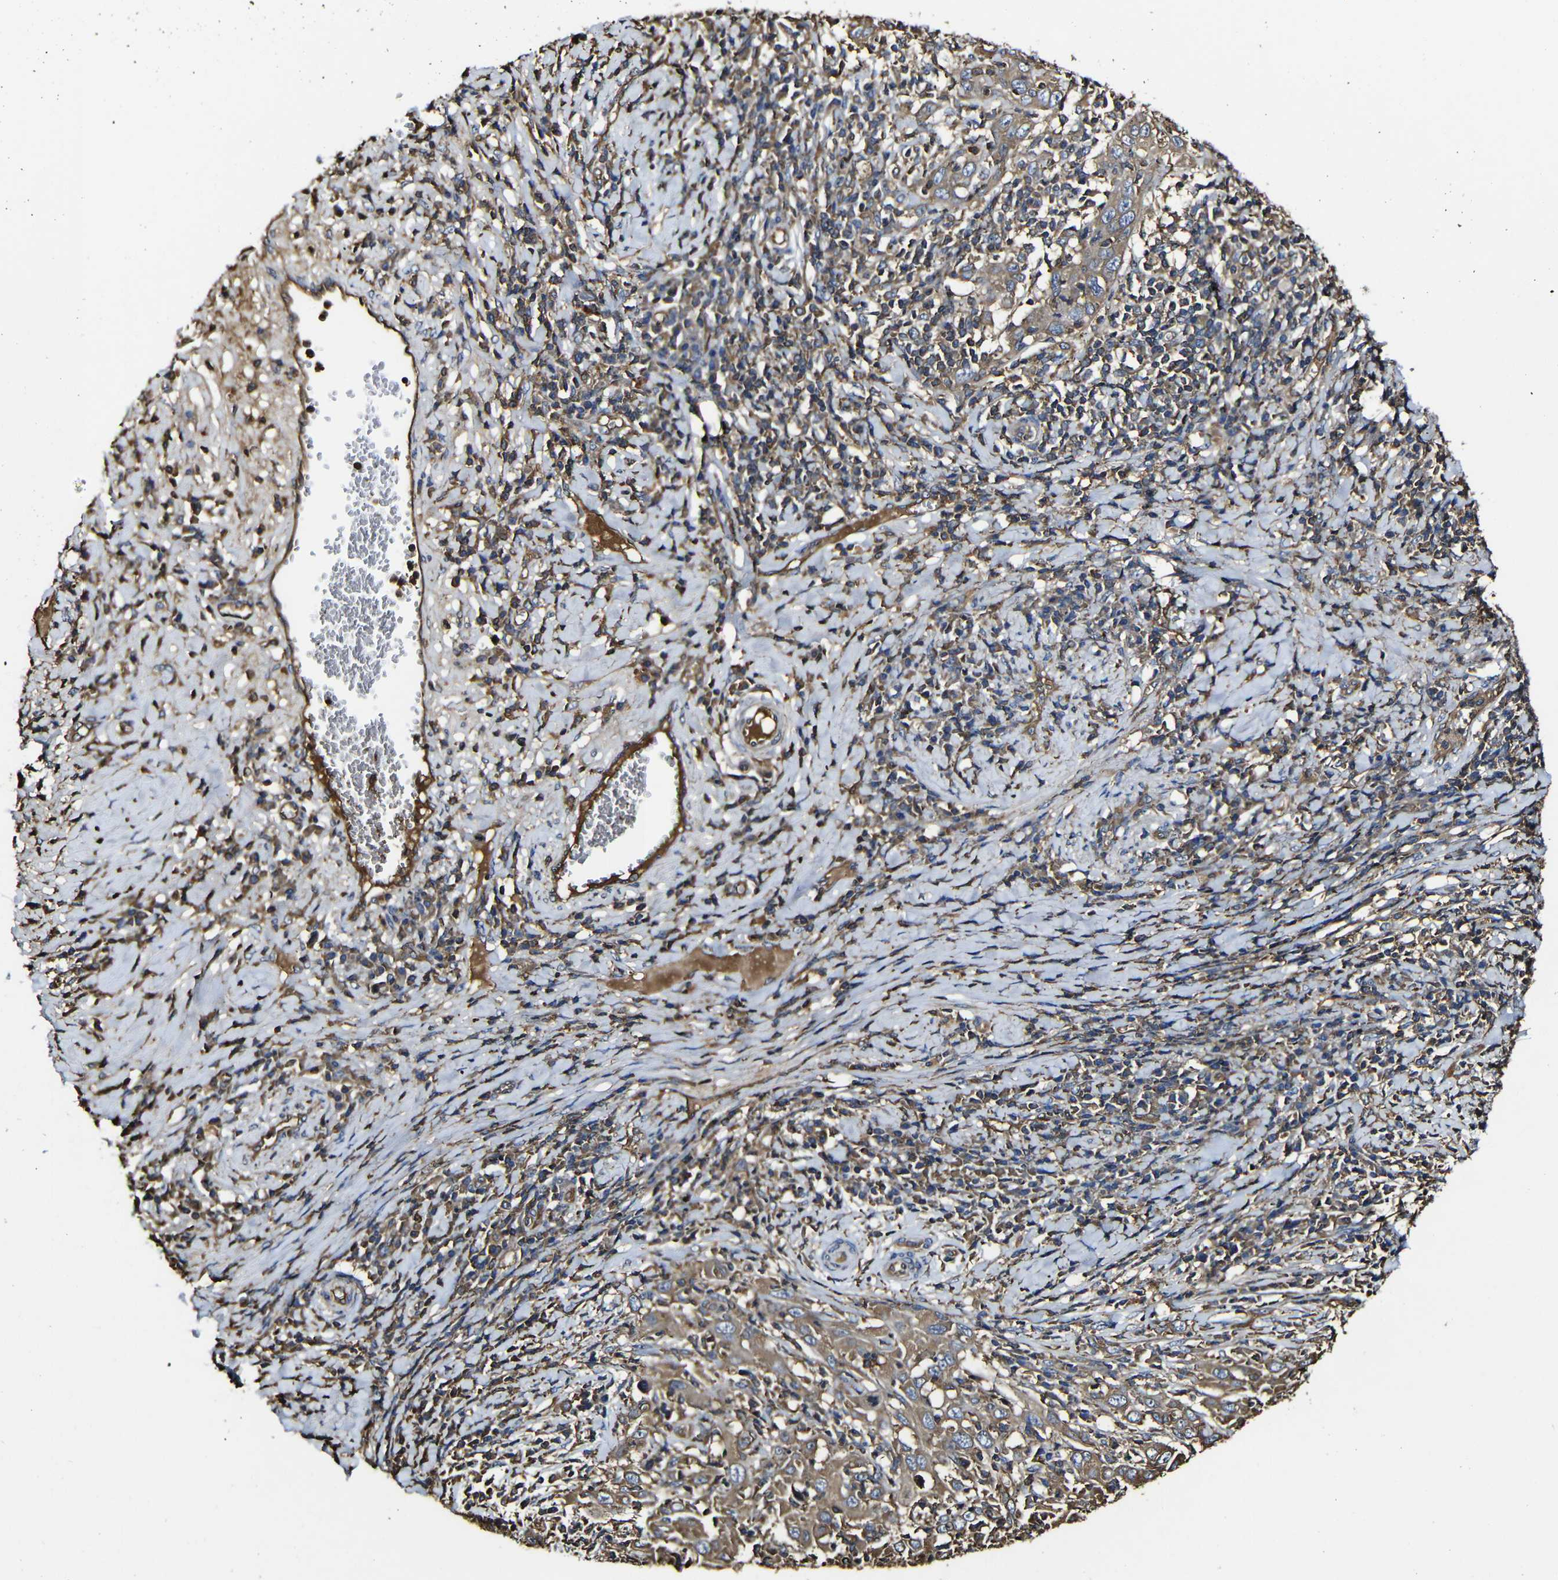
{"staining": {"intensity": "weak", "quantity": ">75%", "location": "cytoplasmic/membranous"}, "tissue": "cervical cancer", "cell_type": "Tumor cells", "image_type": "cancer", "snomed": [{"axis": "morphology", "description": "Squamous cell carcinoma, NOS"}, {"axis": "topography", "description": "Cervix"}], "caption": "A high-resolution micrograph shows immunohistochemistry (IHC) staining of cervical cancer, which shows weak cytoplasmic/membranous positivity in approximately >75% of tumor cells.", "gene": "MSN", "patient": {"sex": "female", "age": 46}}